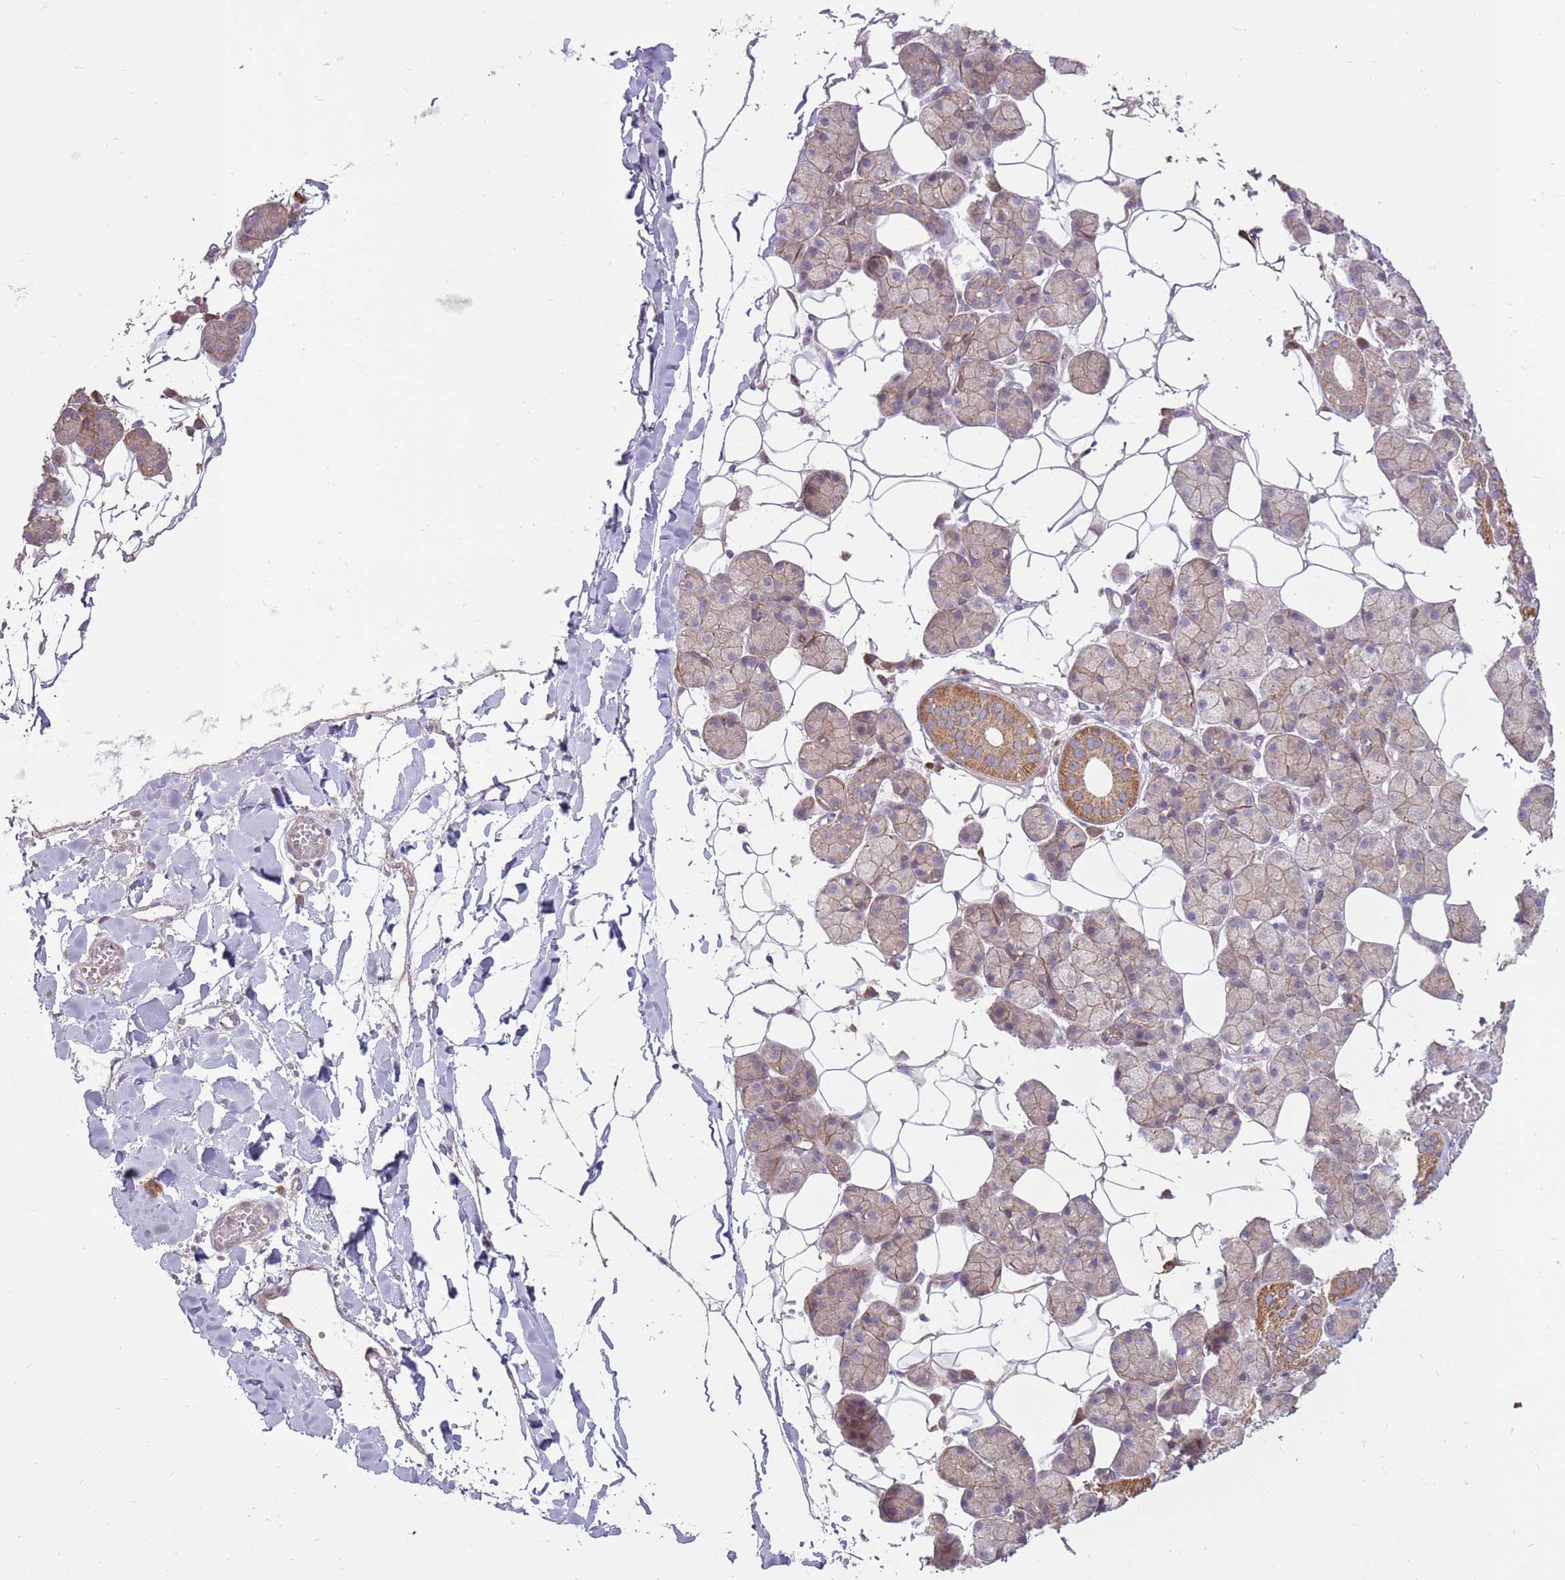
{"staining": {"intensity": "moderate", "quantity": "<25%", "location": "cytoplasmic/membranous"}, "tissue": "salivary gland", "cell_type": "Glandular cells", "image_type": "normal", "snomed": [{"axis": "morphology", "description": "Normal tissue, NOS"}, {"axis": "topography", "description": "Salivary gland"}], "caption": "Immunohistochemical staining of benign human salivary gland exhibits moderate cytoplasmic/membranous protein positivity in approximately <25% of glandular cells. The staining is performed using DAB (3,3'-diaminobenzidine) brown chromogen to label protein expression. The nuclei are counter-stained blue using hematoxylin.", "gene": "SPATA31D1", "patient": {"sex": "female", "age": 33}}